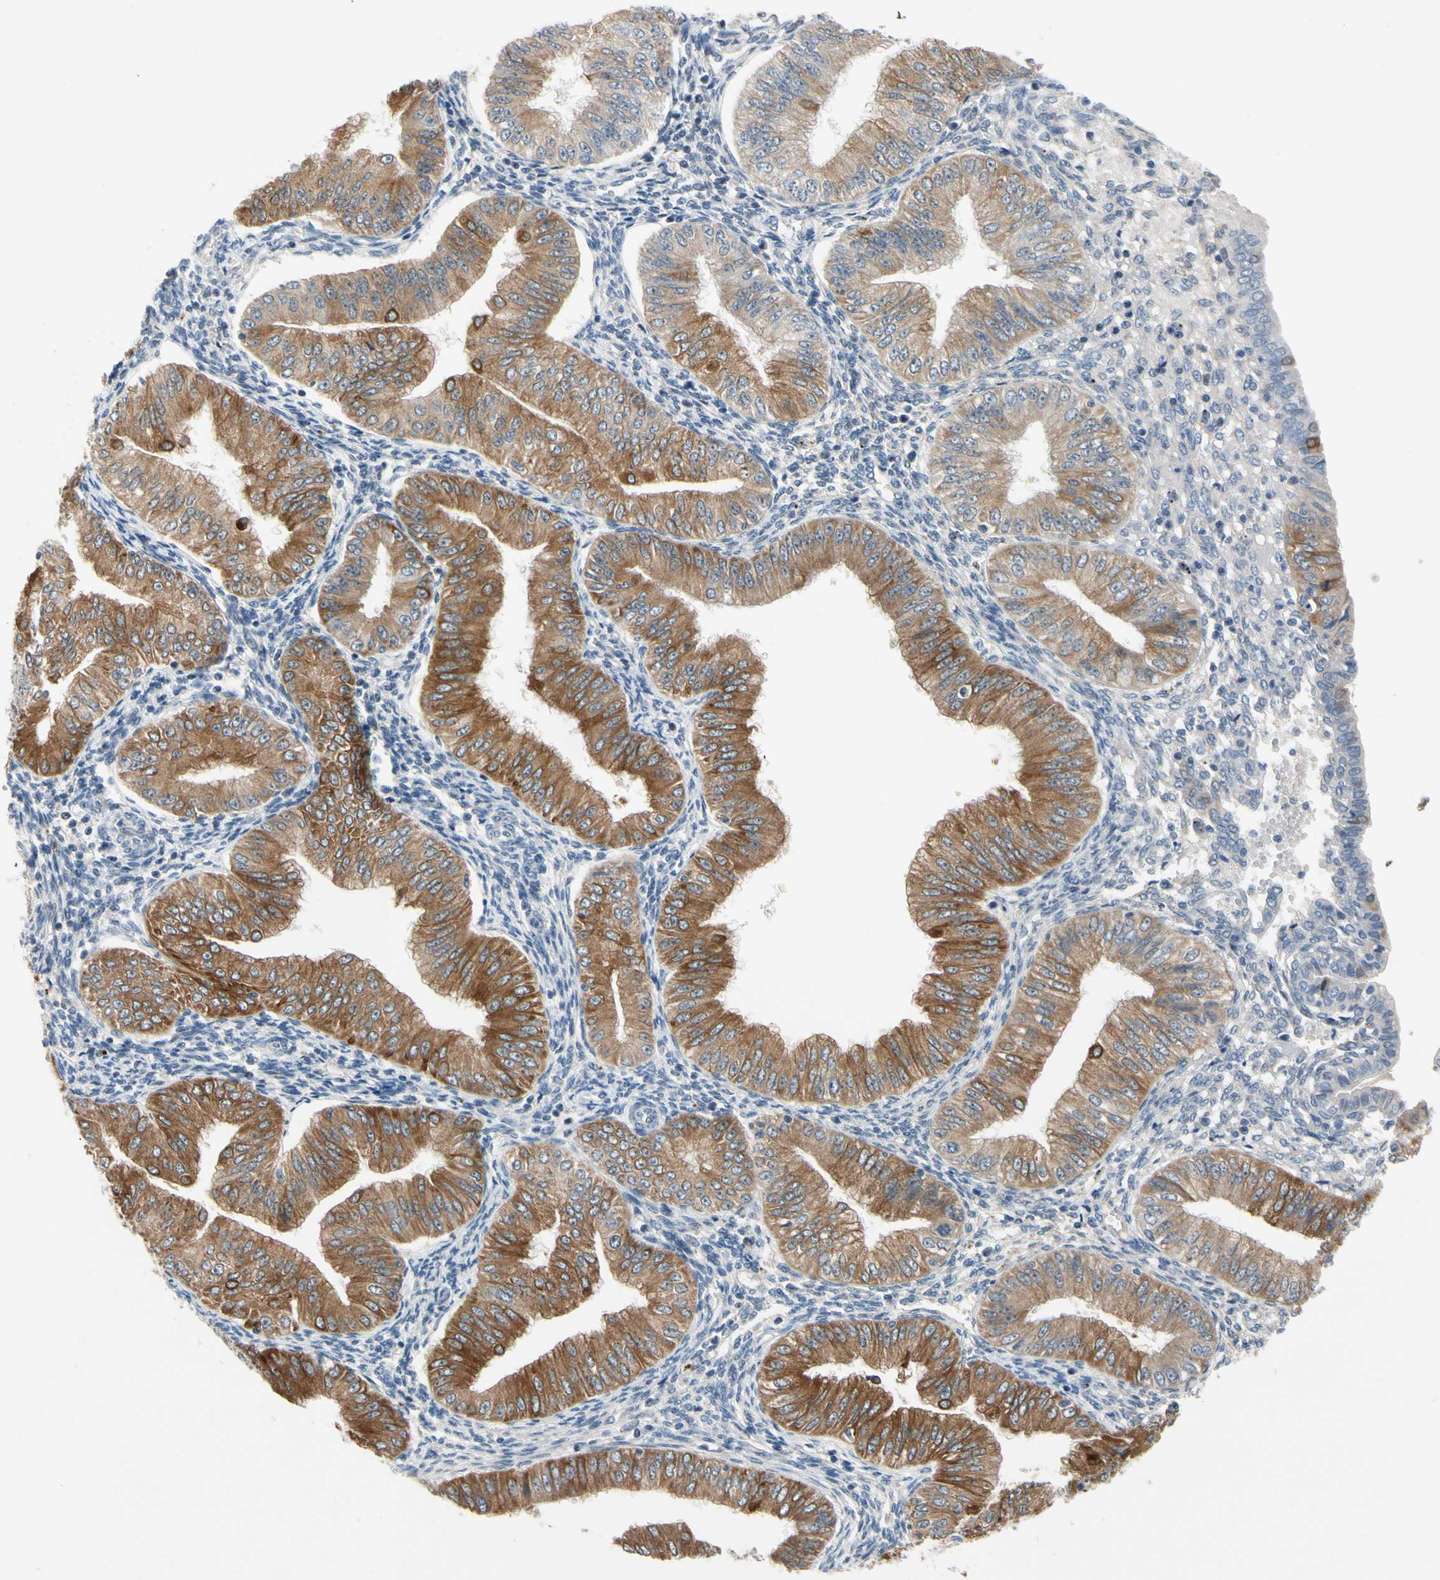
{"staining": {"intensity": "moderate", "quantity": ">75%", "location": "cytoplasmic/membranous"}, "tissue": "endometrial cancer", "cell_type": "Tumor cells", "image_type": "cancer", "snomed": [{"axis": "morphology", "description": "Normal tissue, NOS"}, {"axis": "morphology", "description": "Adenocarcinoma, NOS"}, {"axis": "topography", "description": "Endometrium"}], "caption": "Protein staining of adenocarcinoma (endometrial) tissue displays moderate cytoplasmic/membranous staining in about >75% of tumor cells. (DAB IHC, brown staining for protein, blue staining for nuclei).", "gene": "SLC27A6", "patient": {"sex": "female", "age": 53}}